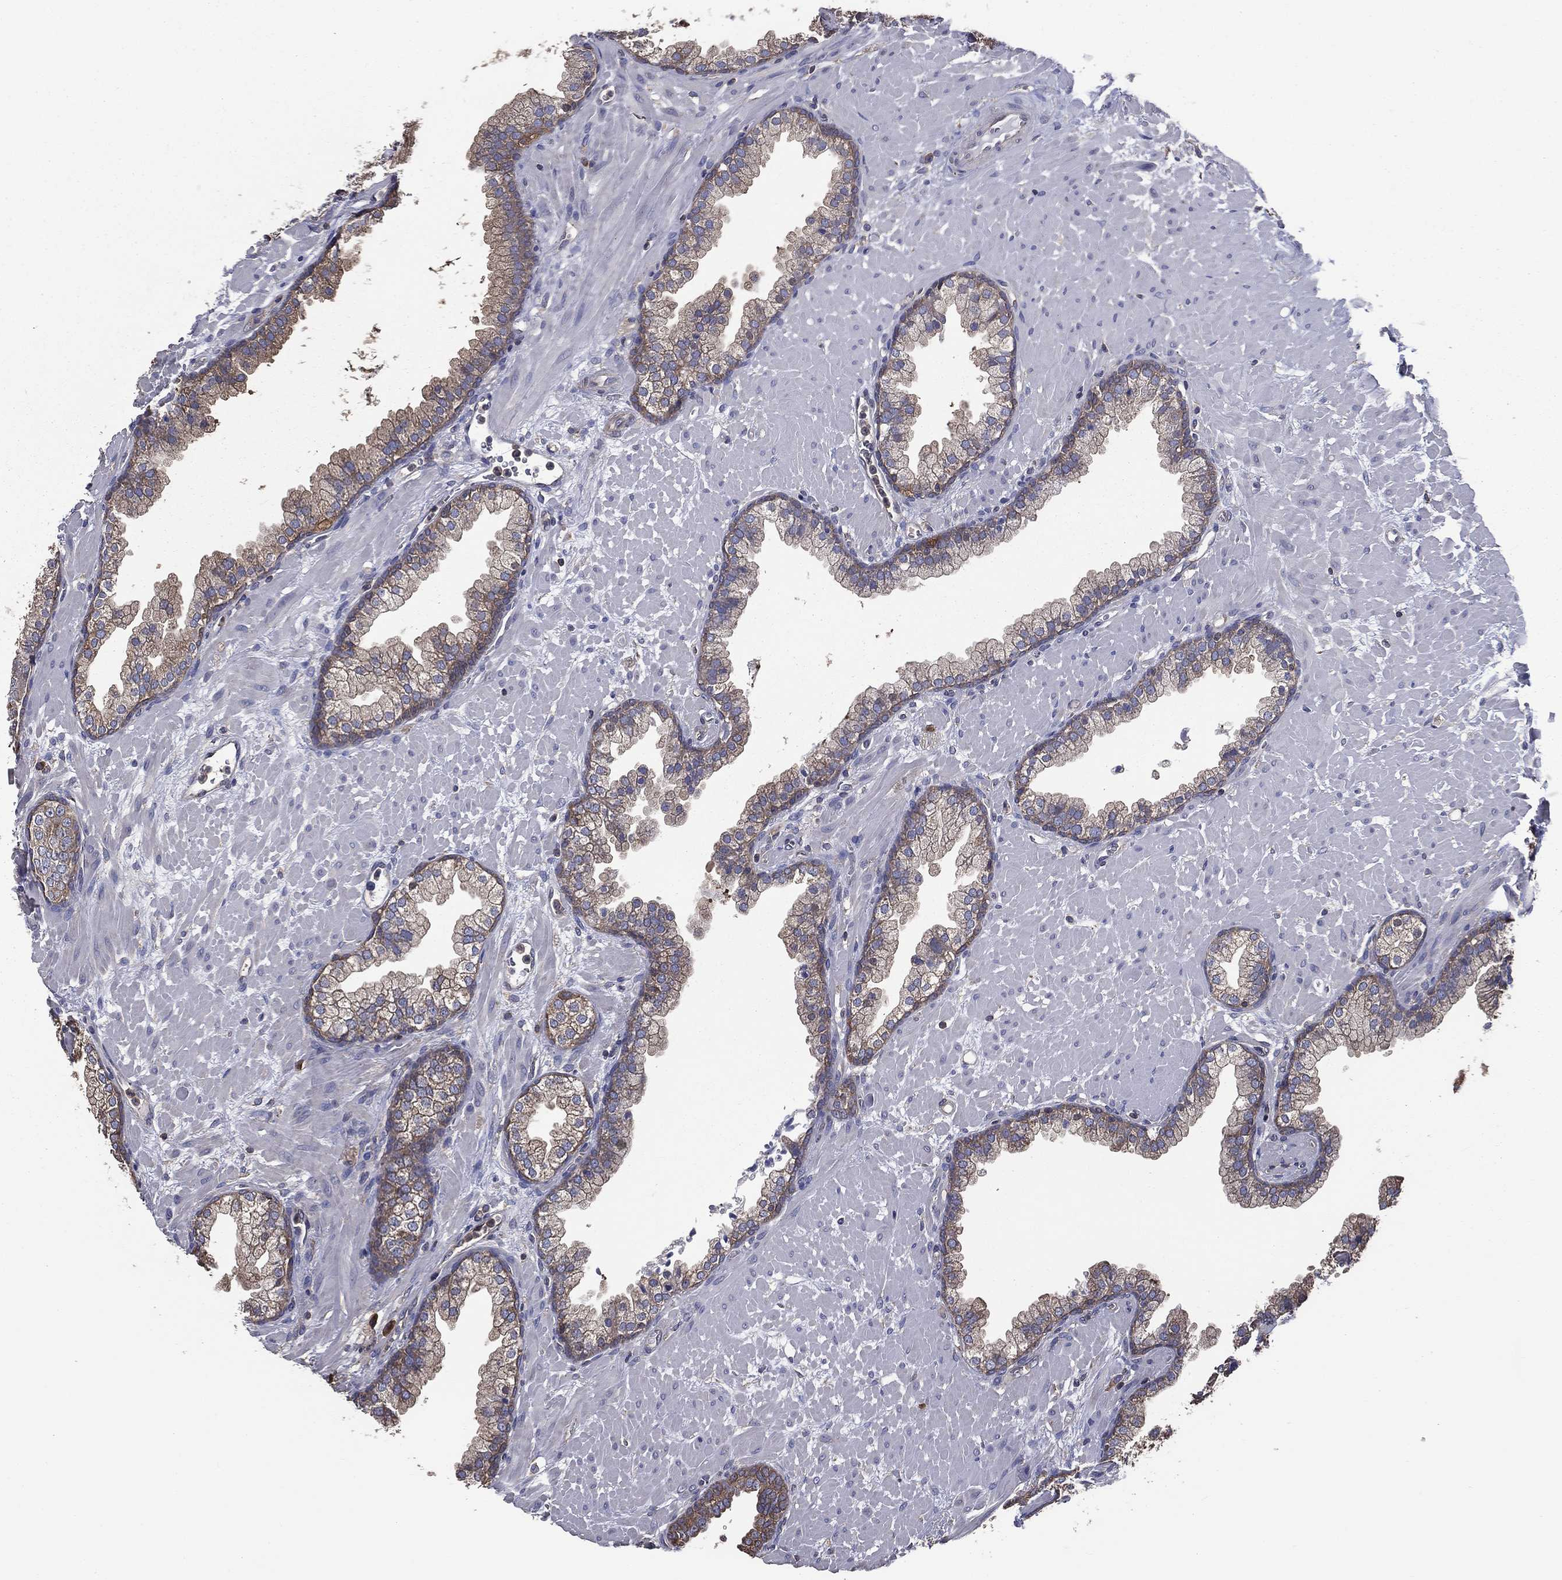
{"staining": {"intensity": "weak", "quantity": "25%-75%", "location": "cytoplasmic/membranous"}, "tissue": "prostate", "cell_type": "Glandular cells", "image_type": "normal", "snomed": [{"axis": "morphology", "description": "Normal tissue, NOS"}, {"axis": "topography", "description": "Prostate"}], "caption": "The histopathology image displays immunohistochemical staining of benign prostate. There is weak cytoplasmic/membranous expression is identified in approximately 25%-75% of glandular cells. The staining was performed using DAB (3,3'-diaminobenzidine) to visualize the protein expression in brown, while the nuclei were stained in blue with hematoxylin (Magnification: 20x).", "gene": "SARS1", "patient": {"sex": "male", "age": 63}}